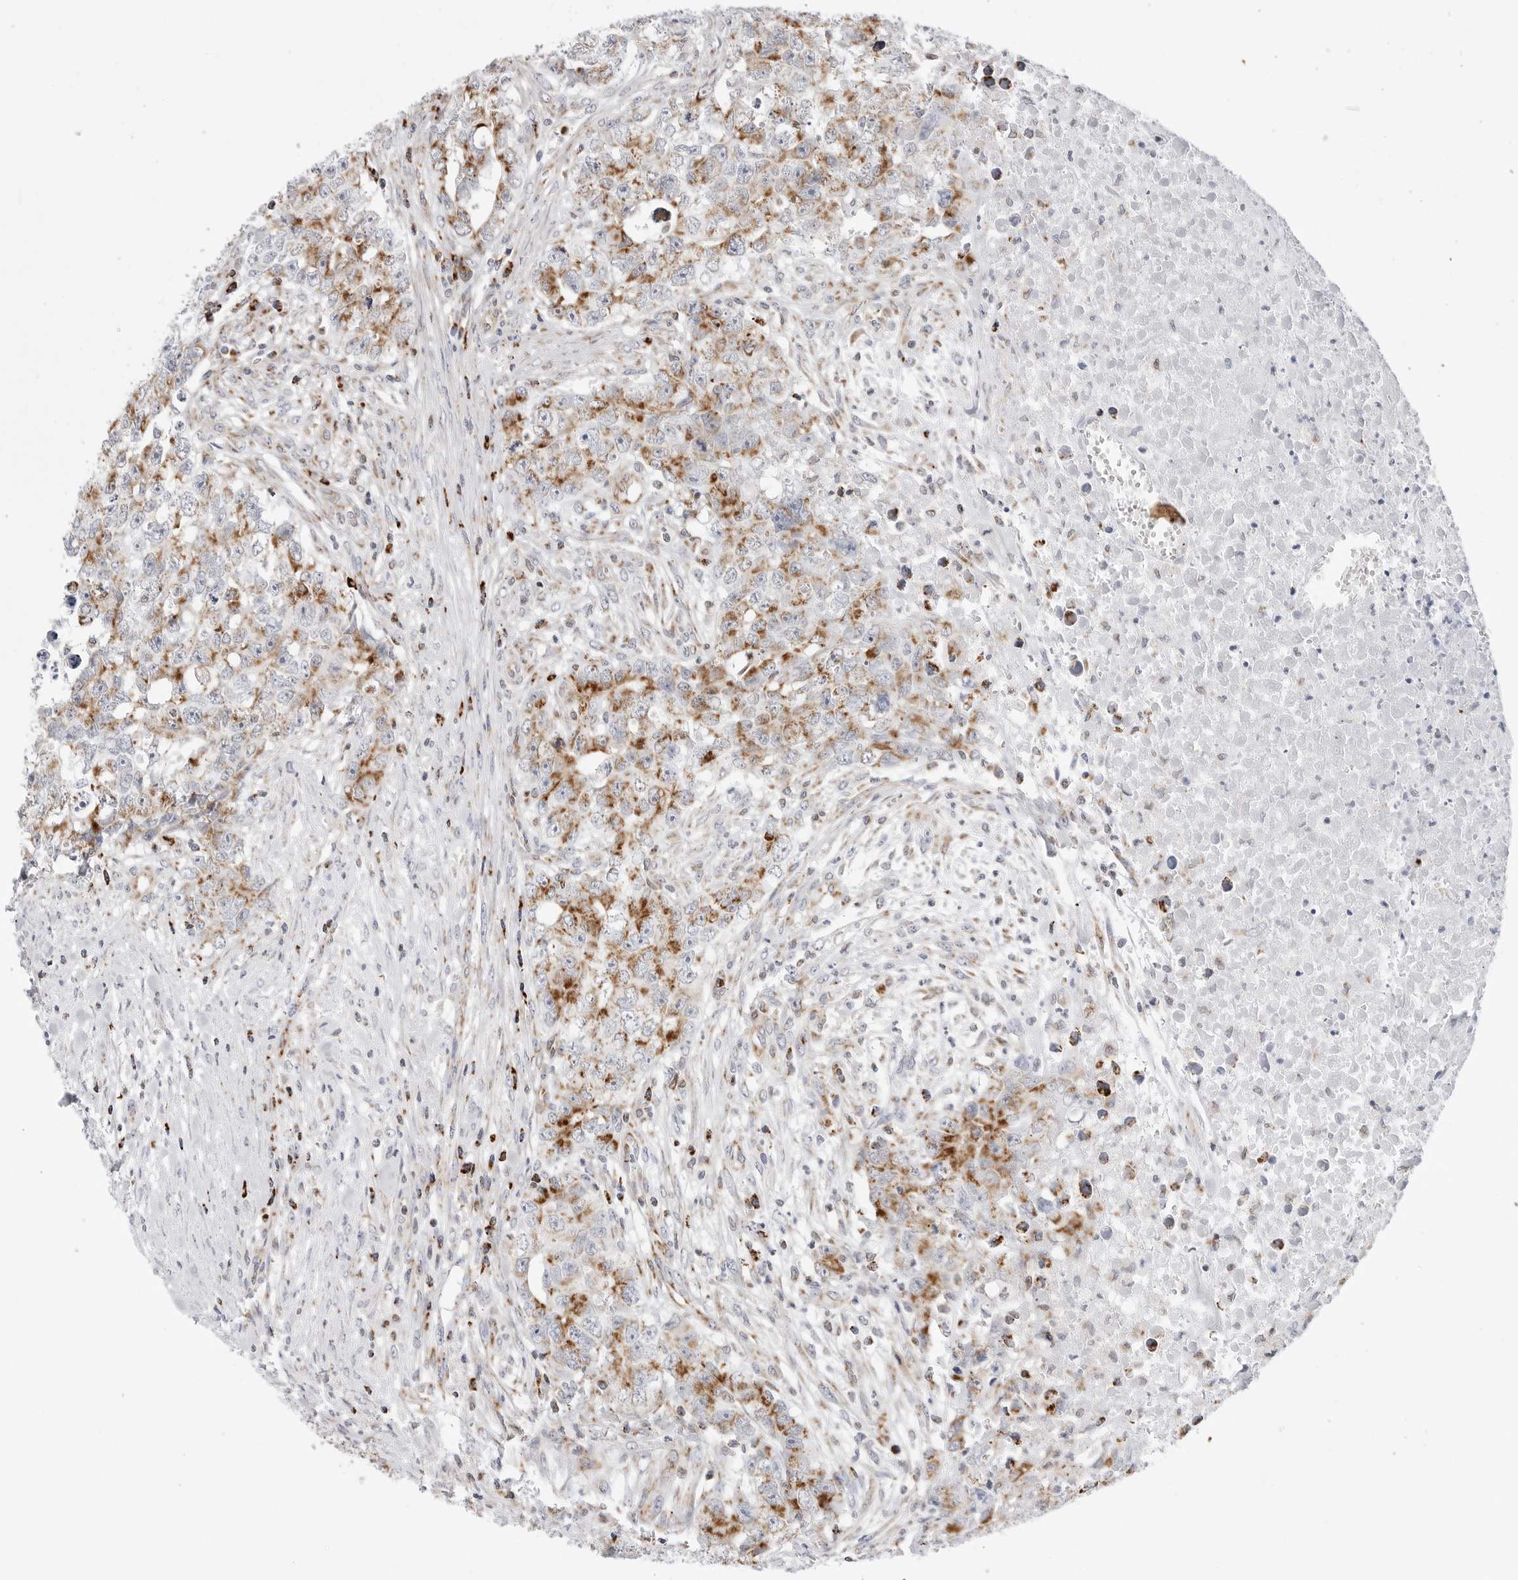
{"staining": {"intensity": "moderate", "quantity": ">75%", "location": "cytoplasmic/membranous"}, "tissue": "testis cancer", "cell_type": "Tumor cells", "image_type": "cancer", "snomed": [{"axis": "morphology", "description": "Carcinoma, Embryonal, NOS"}, {"axis": "topography", "description": "Testis"}], "caption": "Brown immunohistochemical staining in testis cancer (embryonal carcinoma) demonstrates moderate cytoplasmic/membranous expression in about >75% of tumor cells. Using DAB (3,3'-diaminobenzidine) (brown) and hematoxylin (blue) stains, captured at high magnification using brightfield microscopy.", "gene": "ATP5IF1", "patient": {"sex": "male", "age": 28}}